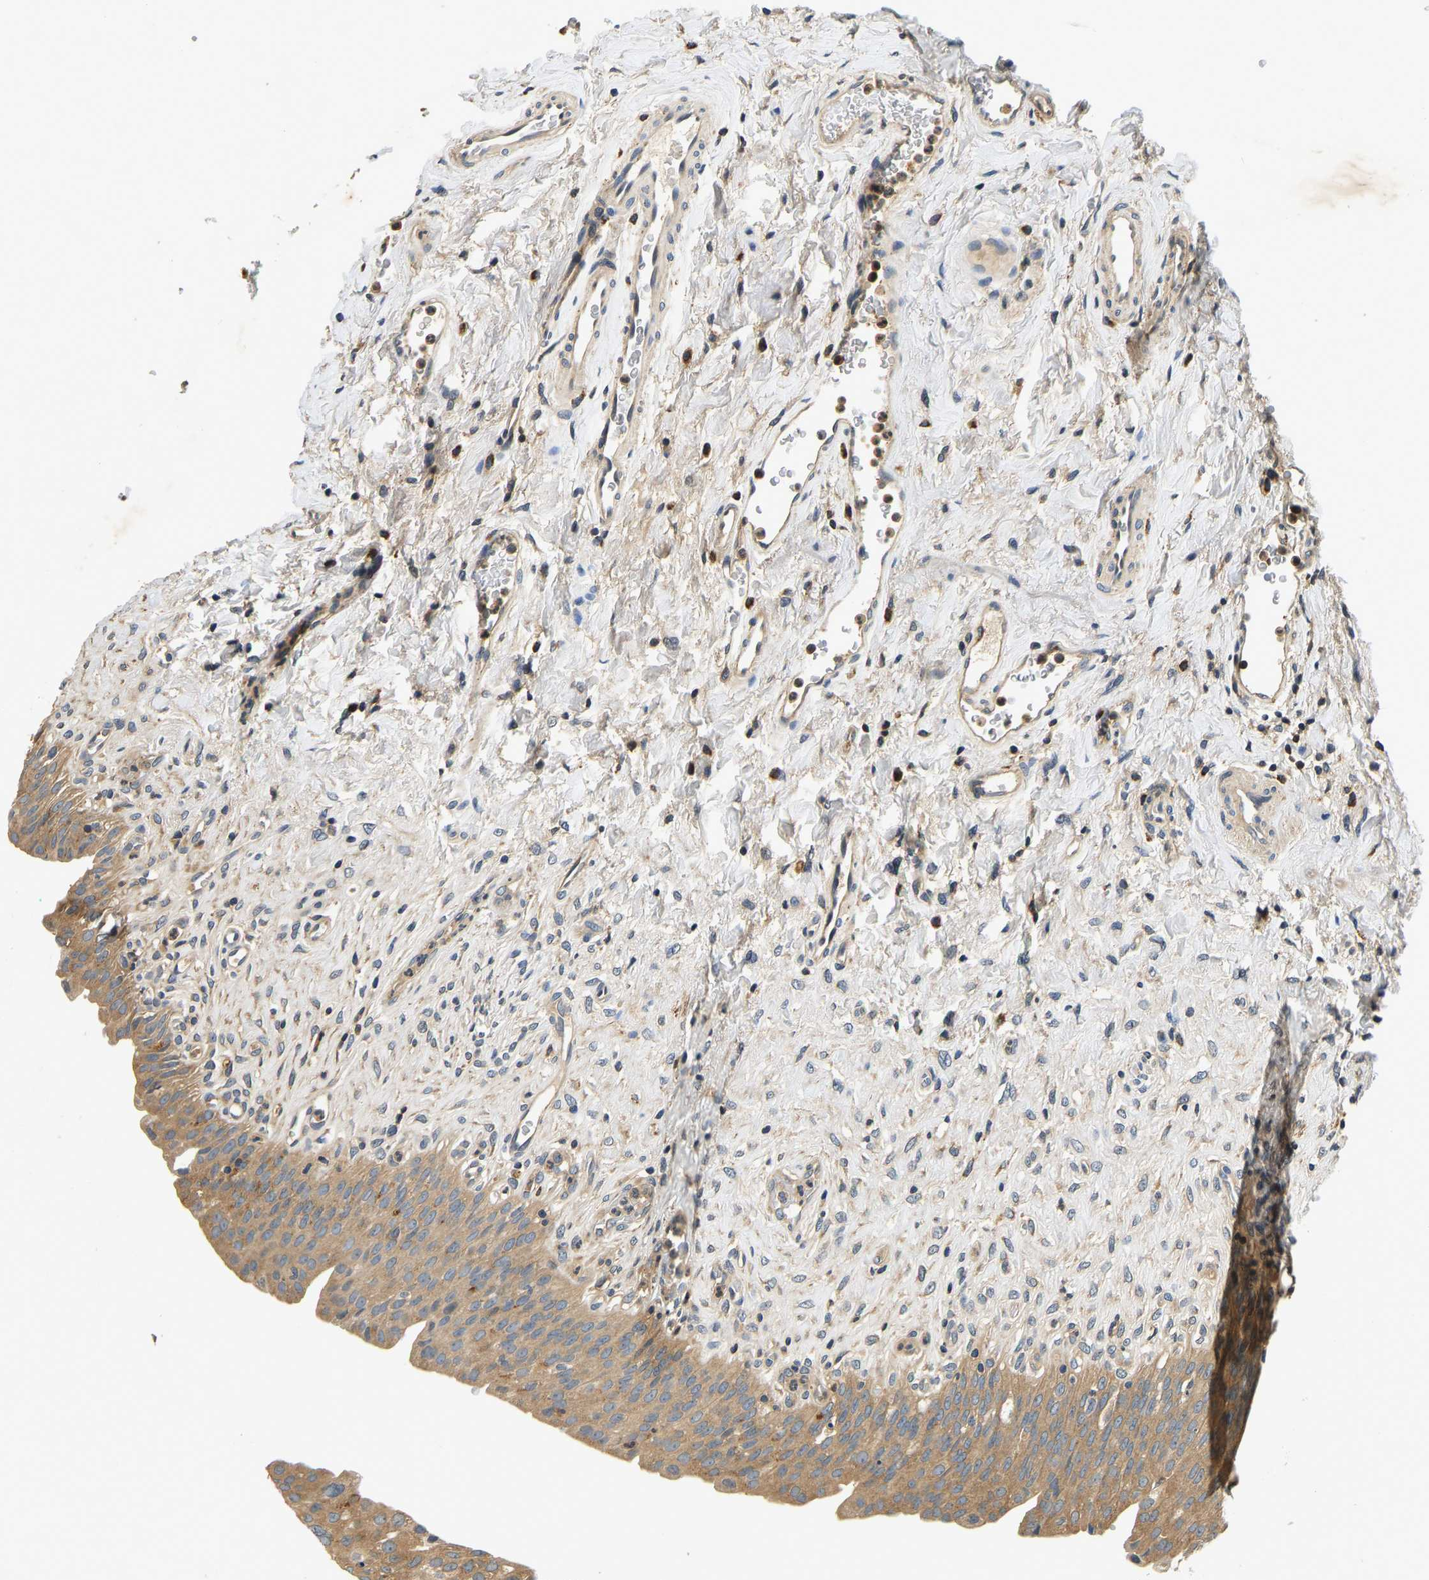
{"staining": {"intensity": "moderate", "quantity": ">75%", "location": "cytoplasmic/membranous"}, "tissue": "urinary bladder", "cell_type": "Urothelial cells", "image_type": "normal", "snomed": [{"axis": "morphology", "description": "Urothelial carcinoma, High grade"}, {"axis": "topography", "description": "Urinary bladder"}], "caption": "Moderate cytoplasmic/membranous expression for a protein is identified in approximately >75% of urothelial cells of benign urinary bladder using immunohistochemistry (IHC).", "gene": "RESF1", "patient": {"sex": "male", "age": 46}}